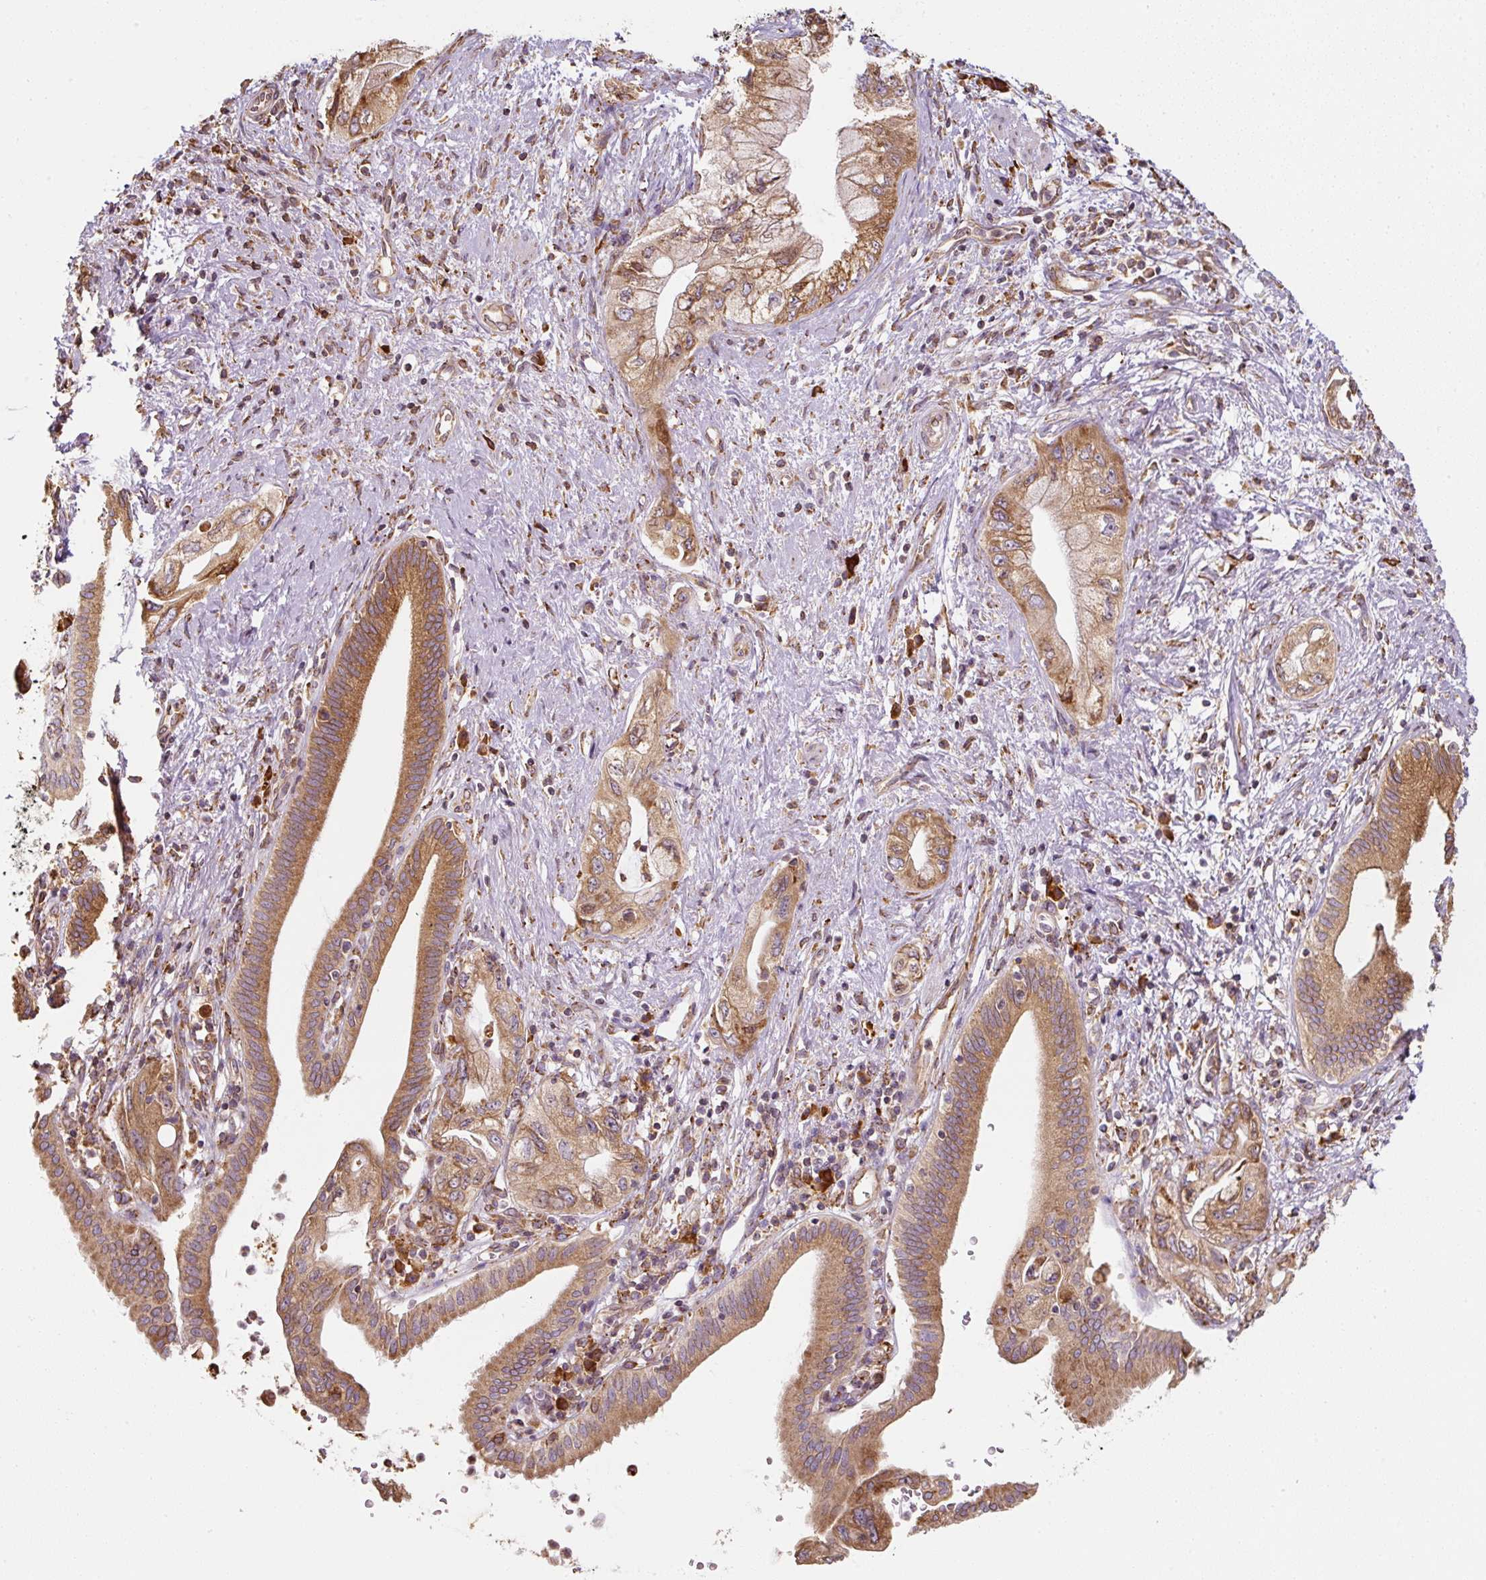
{"staining": {"intensity": "moderate", "quantity": ">75%", "location": "cytoplasmic/membranous"}, "tissue": "pancreatic cancer", "cell_type": "Tumor cells", "image_type": "cancer", "snomed": [{"axis": "morphology", "description": "Adenocarcinoma, NOS"}, {"axis": "topography", "description": "Pancreas"}], "caption": "The photomicrograph shows staining of adenocarcinoma (pancreatic), revealing moderate cytoplasmic/membranous protein expression (brown color) within tumor cells.", "gene": "PRKCSH", "patient": {"sex": "female", "age": 73}}